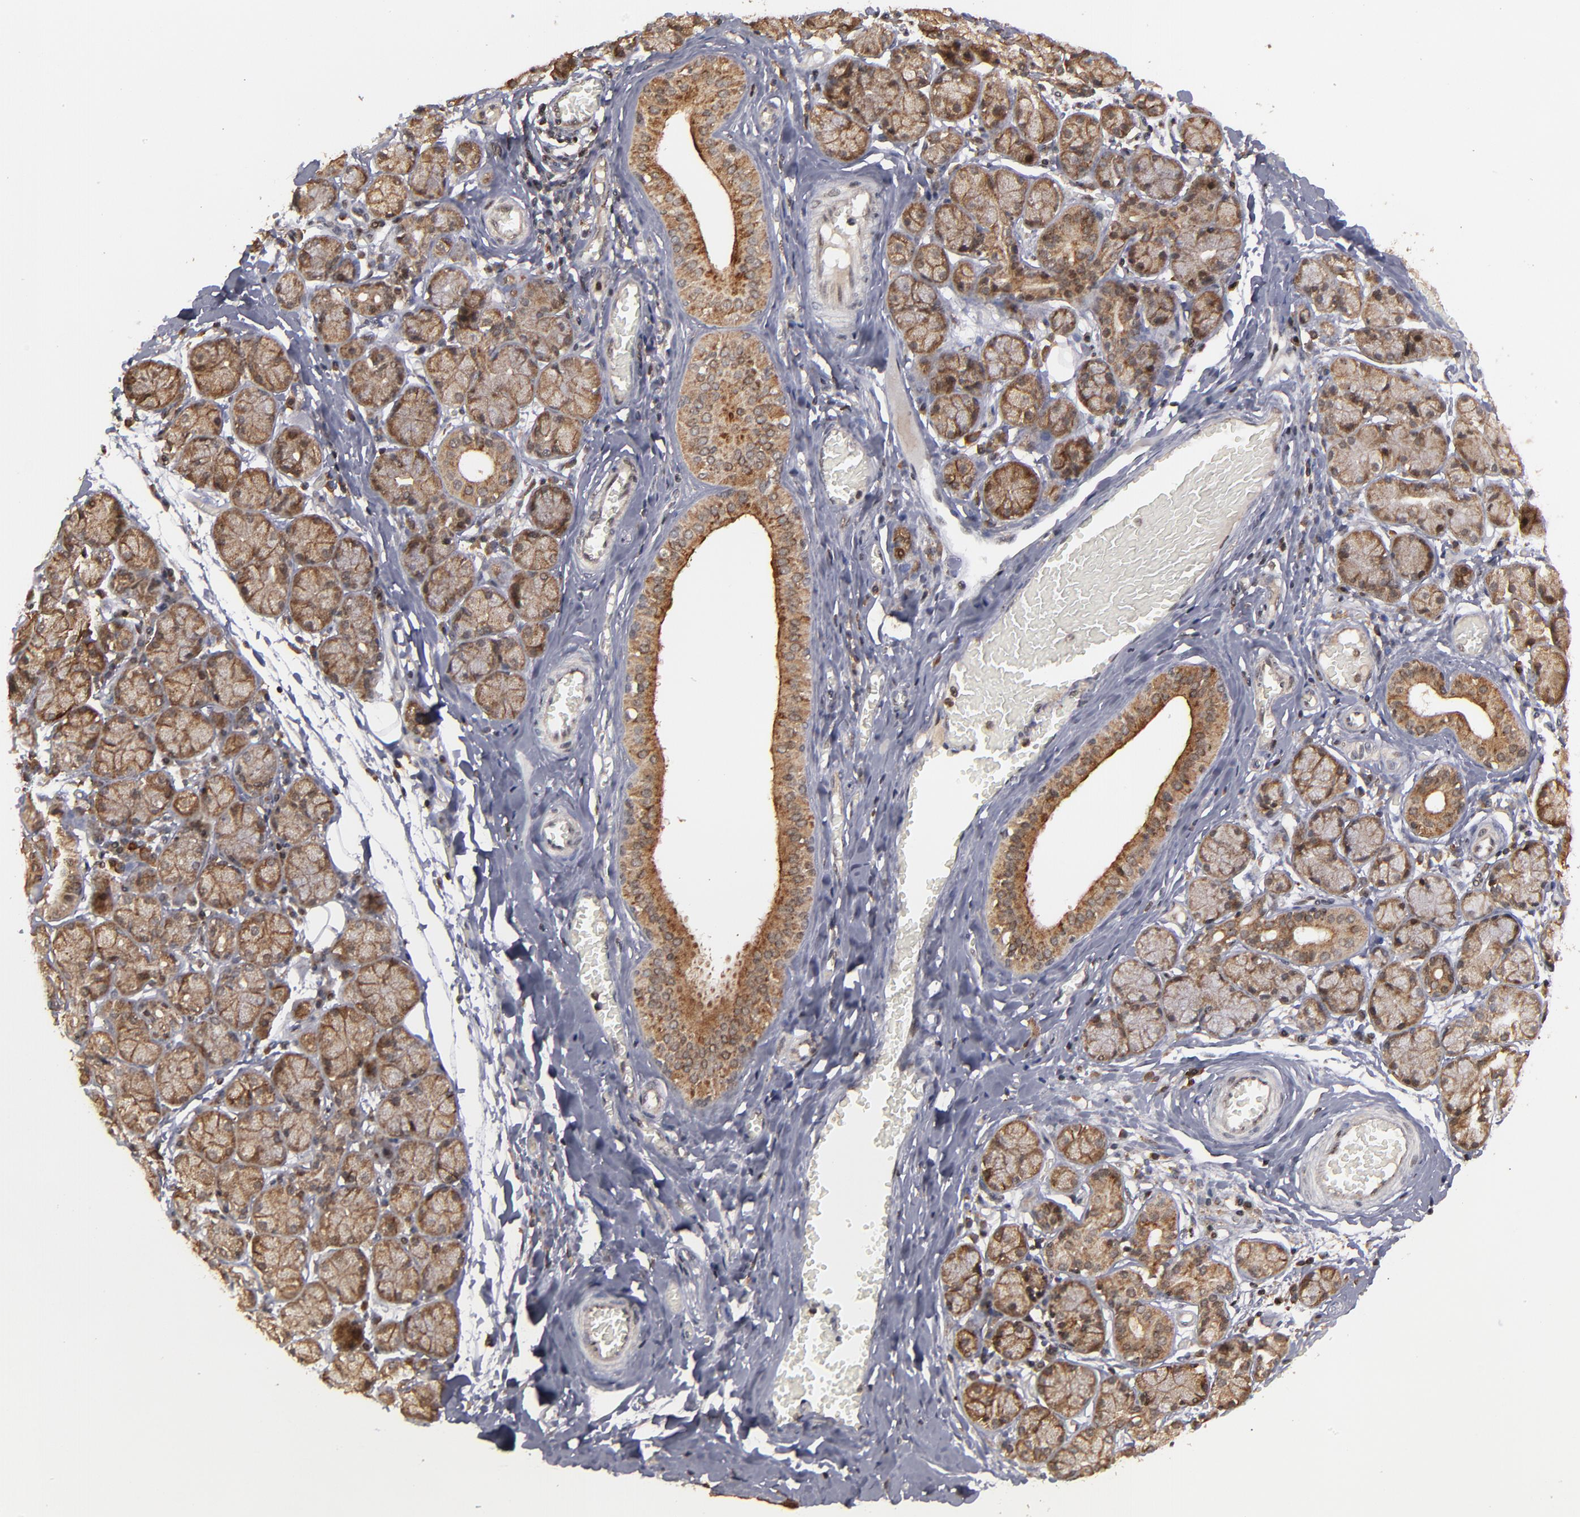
{"staining": {"intensity": "moderate", "quantity": ">75%", "location": "cytoplasmic/membranous,nuclear"}, "tissue": "salivary gland", "cell_type": "Glandular cells", "image_type": "normal", "snomed": [{"axis": "morphology", "description": "Normal tissue, NOS"}, {"axis": "topography", "description": "Salivary gland"}], "caption": "Immunohistochemical staining of normal salivary gland shows medium levels of moderate cytoplasmic/membranous,nuclear staining in about >75% of glandular cells. (DAB (3,3'-diaminobenzidine) IHC, brown staining for protein, blue staining for nuclei).", "gene": "RGS6", "patient": {"sex": "female", "age": 24}}